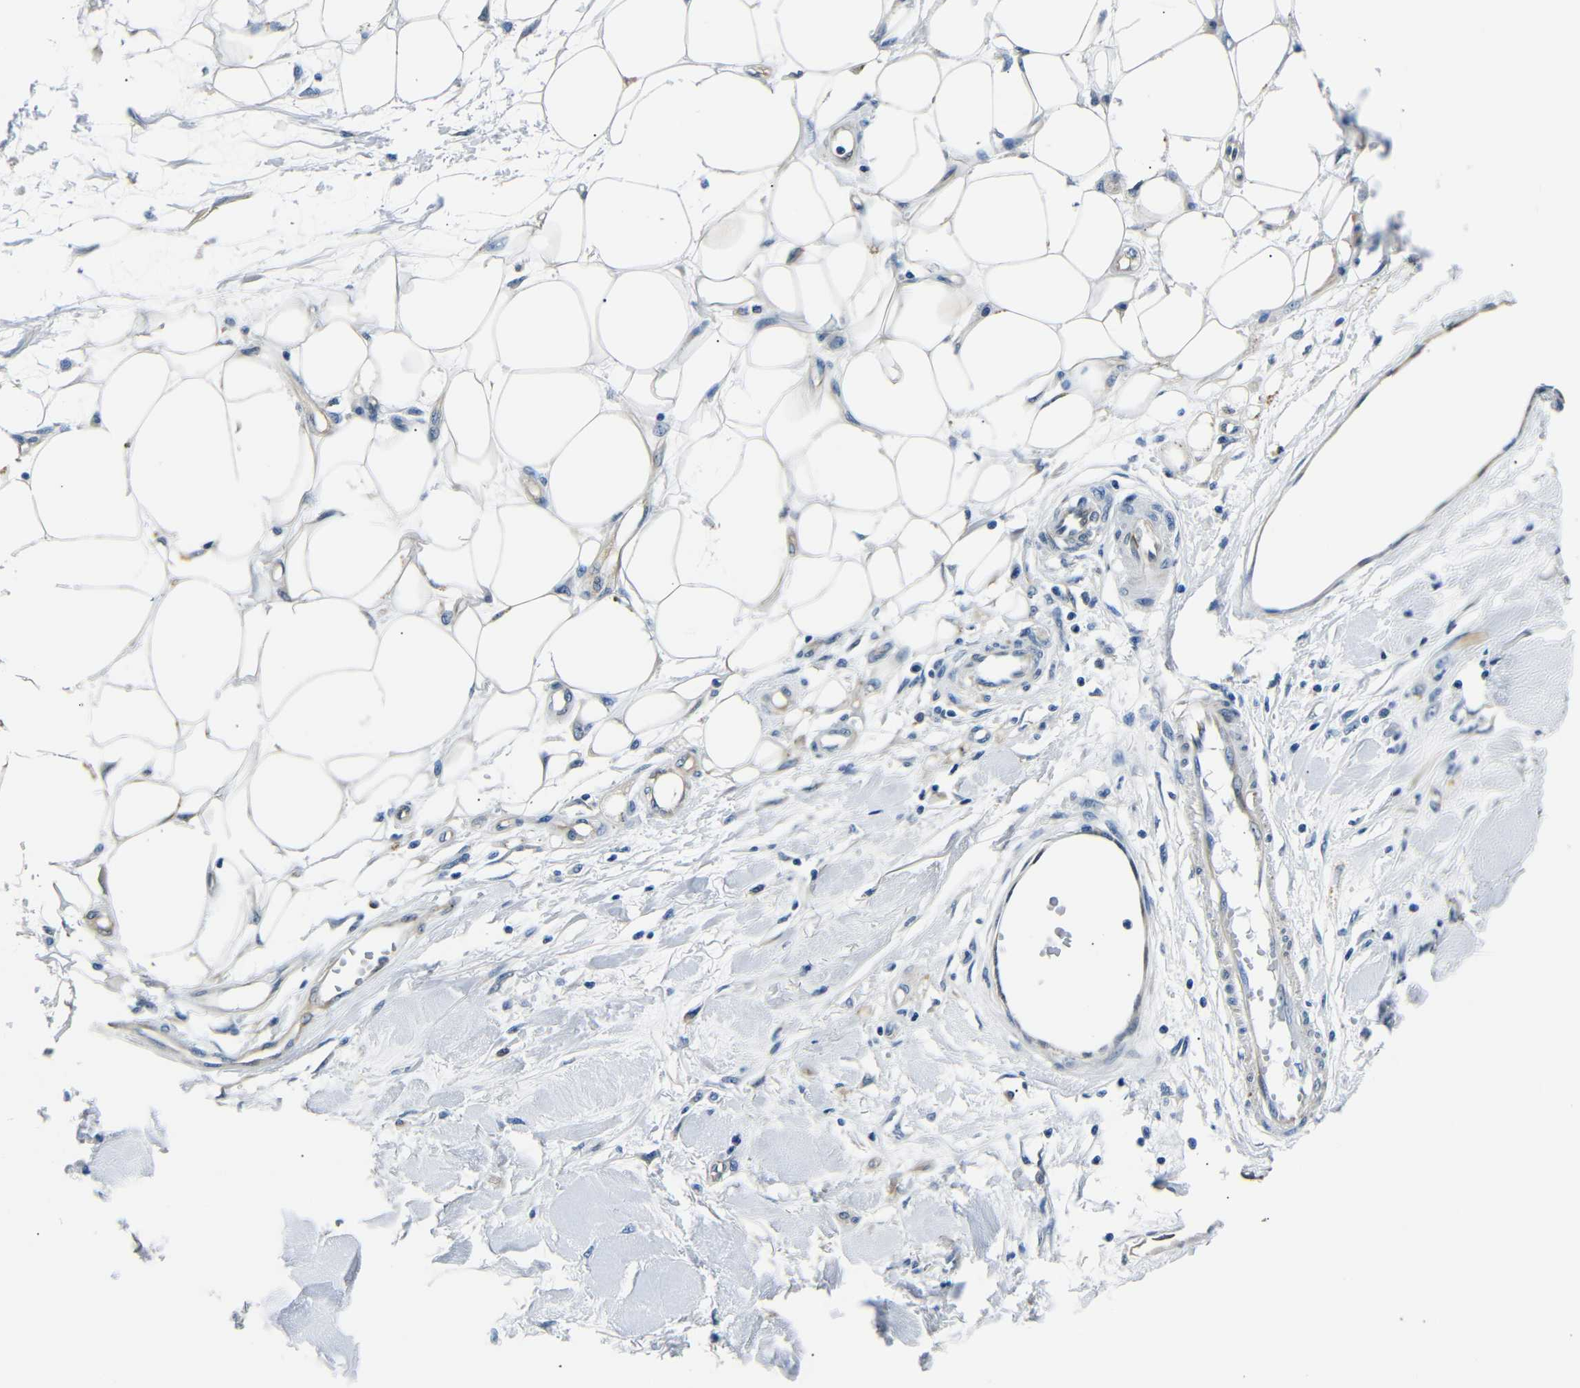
{"staining": {"intensity": "negative", "quantity": "none", "location": "none"}, "tissue": "adipose tissue", "cell_type": "Adipocytes", "image_type": "normal", "snomed": [{"axis": "morphology", "description": "Normal tissue, NOS"}, {"axis": "morphology", "description": "Squamous cell carcinoma, NOS"}, {"axis": "topography", "description": "Skin"}, {"axis": "topography", "description": "Peripheral nerve tissue"}], "caption": "Immunohistochemical staining of unremarkable adipose tissue reveals no significant staining in adipocytes. (DAB (3,3'-diaminobenzidine) immunohistochemistry (IHC) visualized using brightfield microscopy, high magnification).", "gene": "TAFA1", "patient": {"sex": "male", "age": 83}}